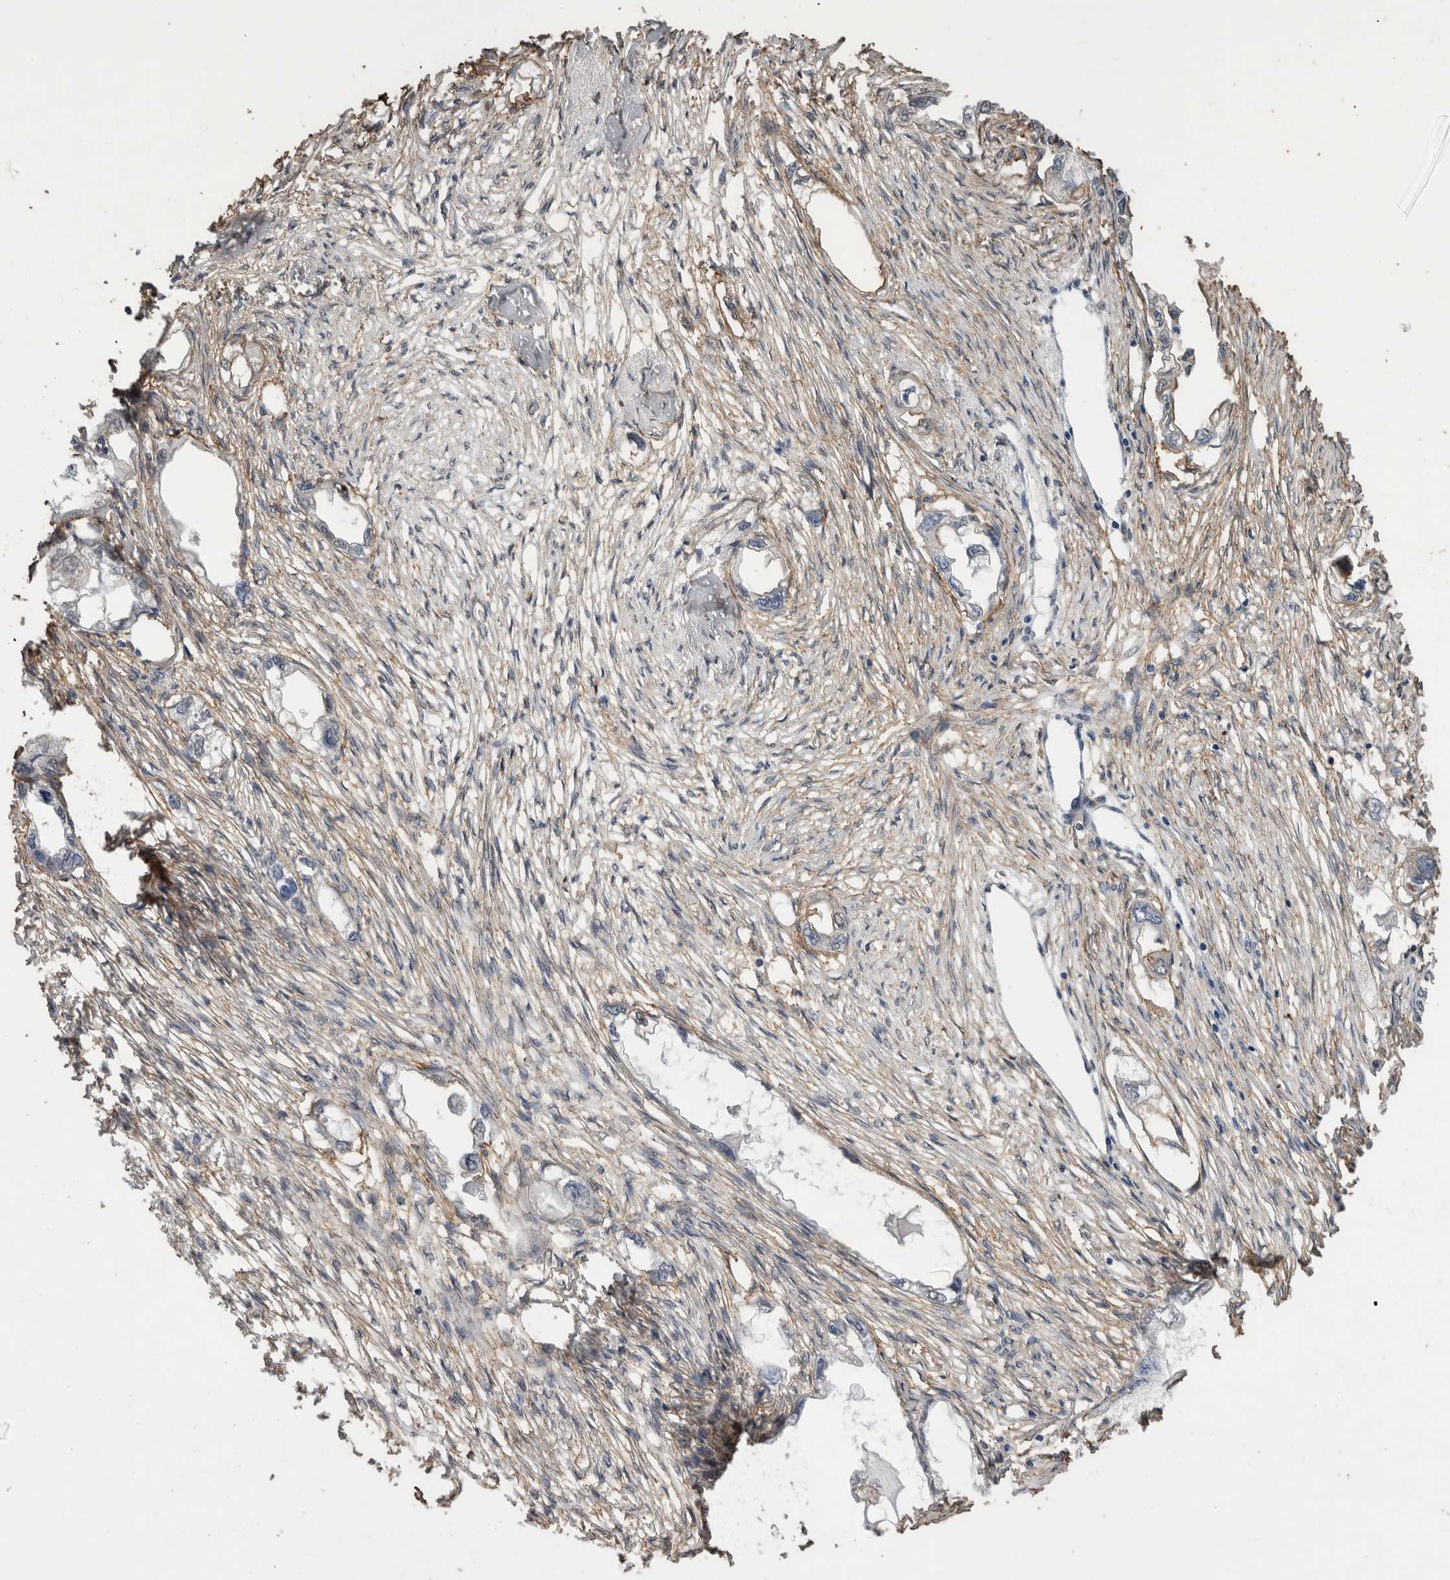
{"staining": {"intensity": "negative", "quantity": "none", "location": "none"}, "tissue": "endometrial cancer", "cell_type": "Tumor cells", "image_type": "cancer", "snomed": [{"axis": "morphology", "description": "Adenocarcinoma, NOS"}, {"axis": "morphology", "description": "Adenocarcinoma, metastatic, NOS"}, {"axis": "topography", "description": "Adipose tissue"}, {"axis": "topography", "description": "Endometrium"}], "caption": "Adenocarcinoma (endometrial) was stained to show a protein in brown. There is no significant expression in tumor cells.", "gene": "S100A10", "patient": {"sex": "female", "age": 67}}